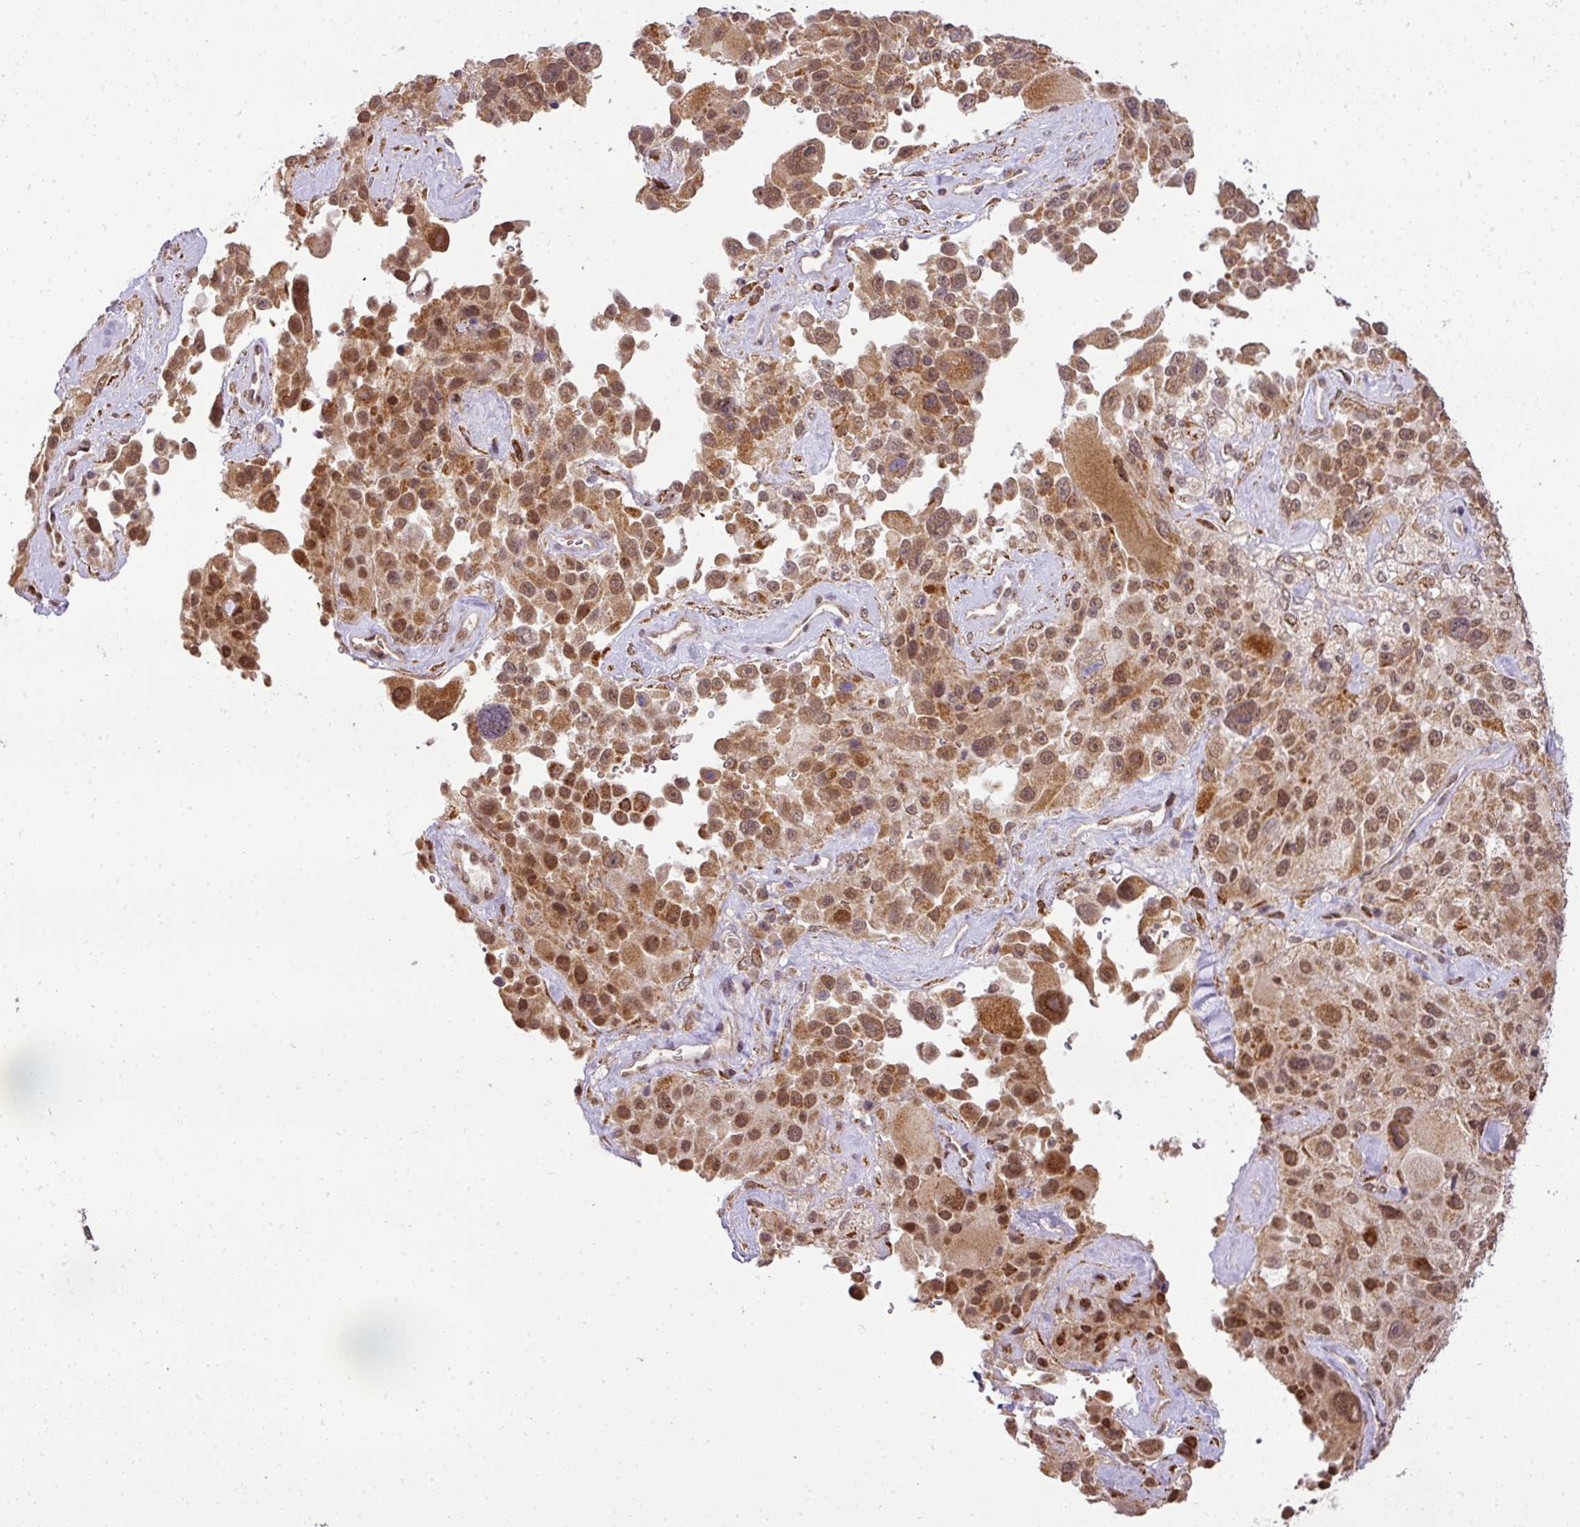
{"staining": {"intensity": "moderate", "quantity": ">75%", "location": "cytoplasmic/membranous,nuclear"}, "tissue": "melanoma", "cell_type": "Tumor cells", "image_type": "cancer", "snomed": [{"axis": "morphology", "description": "Malignant melanoma, Metastatic site"}, {"axis": "topography", "description": "Lymph node"}], "caption": "An immunohistochemistry (IHC) photomicrograph of tumor tissue is shown. Protein staining in brown highlights moderate cytoplasmic/membranous and nuclear positivity in melanoma within tumor cells. (IHC, brightfield microscopy, high magnification).", "gene": "C1orf226", "patient": {"sex": "male", "age": 62}}